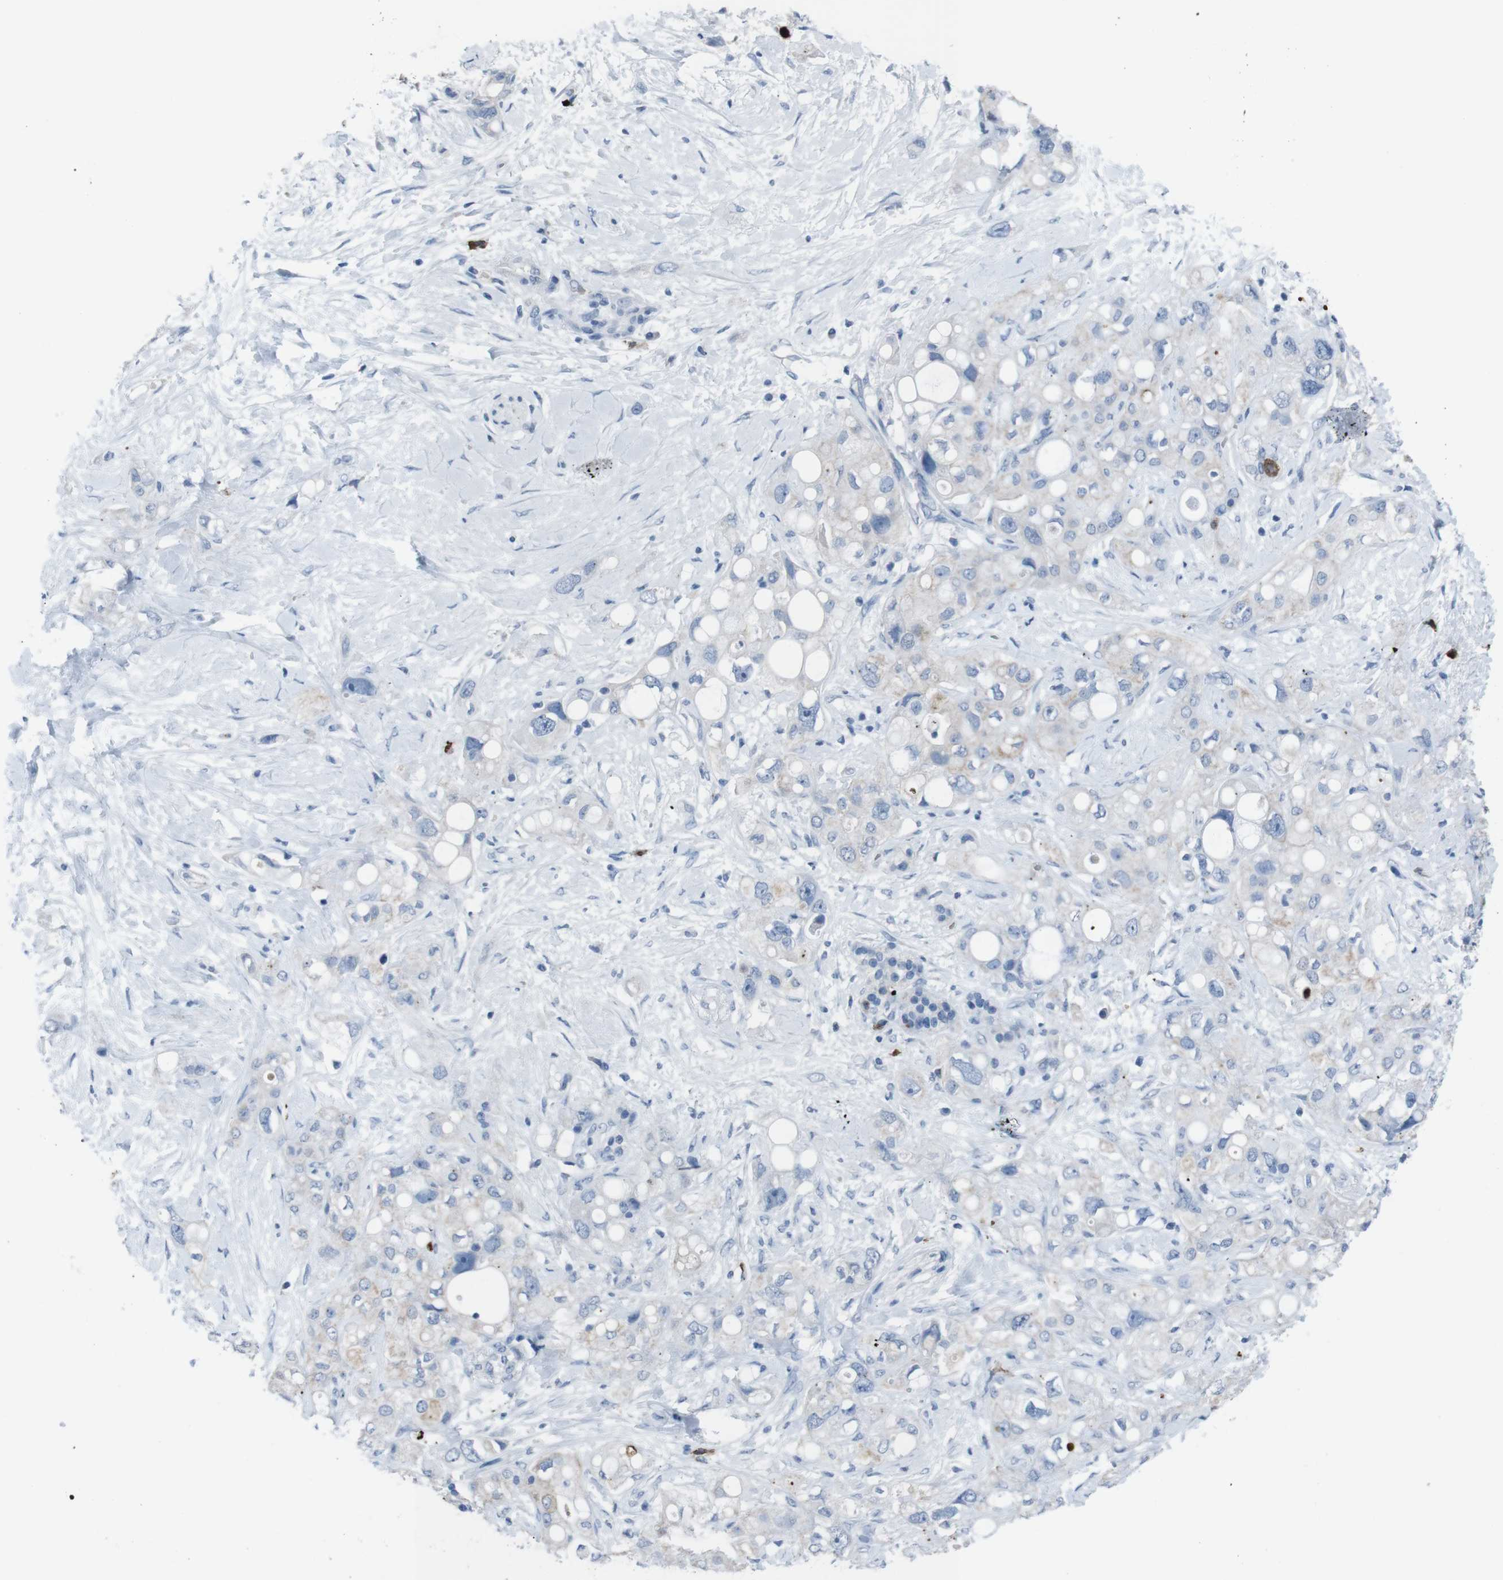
{"staining": {"intensity": "negative", "quantity": "none", "location": "none"}, "tissue": "pancreatic cancer", "cell_type": "Tumor cells", "image_type": "cancer", "snomed": [{"axis": "morphology", "description": "Adenocarcinoma, NOS"}, {"axis": "topography", "description": "Pancreas"}], "caption": "DAB (3,3'-diaminobenzidine) immunohistochemical staining of pancreatic cancer shows no significant staining in tumor cells. (Immunohistochemistry (ihc), brightfield microscopy, high magnification).", "gene": "ST6GAL1", "patient": {"sex": "female", "age": 56}}